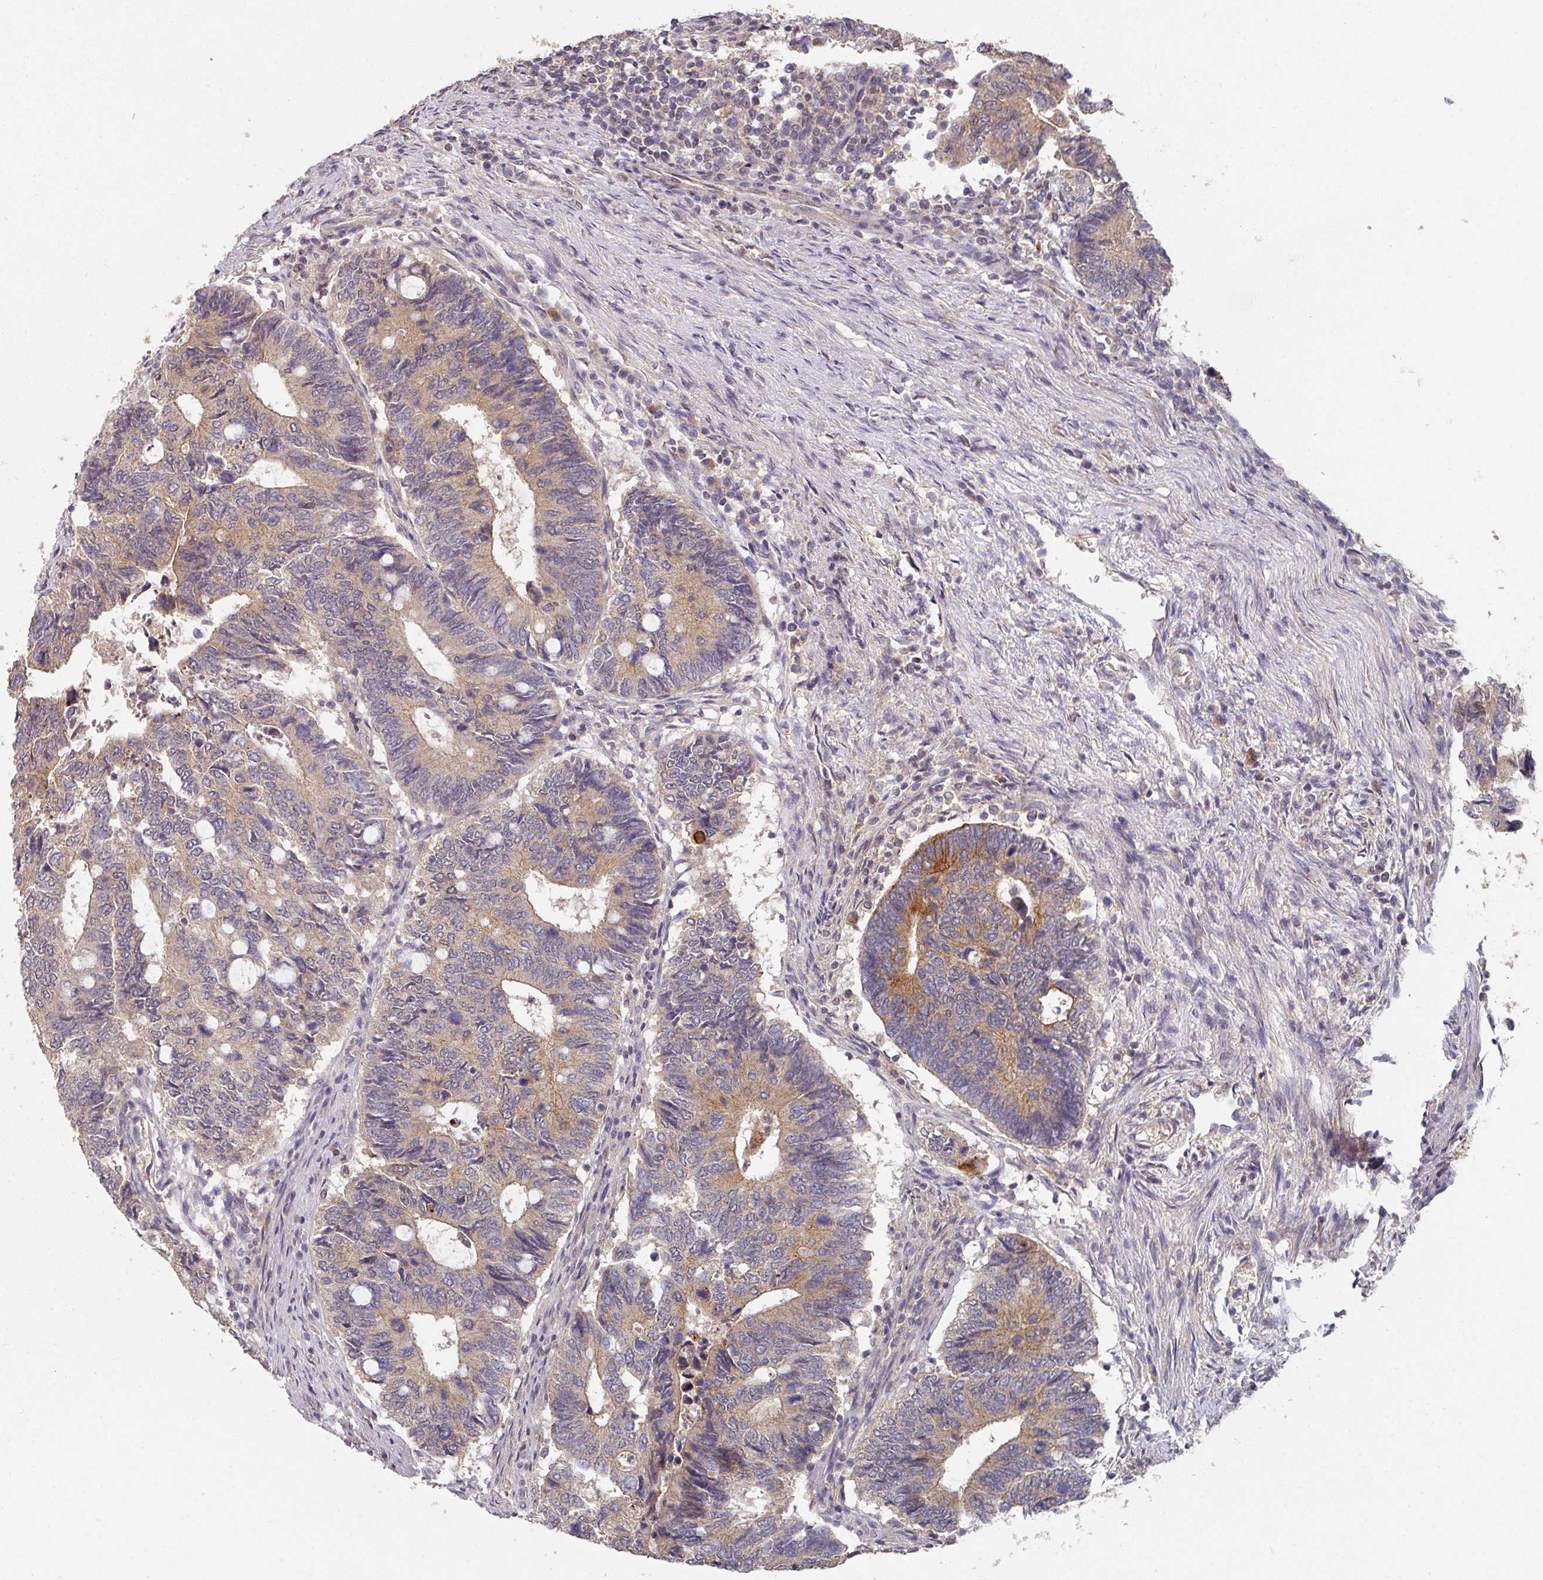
{"staining": {"intensity": "moderate", "quantity": "25%-75%", "location": "cytoplasmic/membranous"}, "tissue": "colorectal cancer", "cell_type": "Tumor cells", "image_type": "cancer", "snomed": [{"axis": "morphology", "description": "Adenocarcinoma, NOS"}, {"axis": "topography", "description": "Colon"}], "caption": "Tumor cells display medium levels of moderate cytoplasmic/membranous expression in approximately 25%-75% of cells in human colorectal adenocarcinoma.", "gene": "EXTL3", "patient": {"sex": "male", "age": 87}}